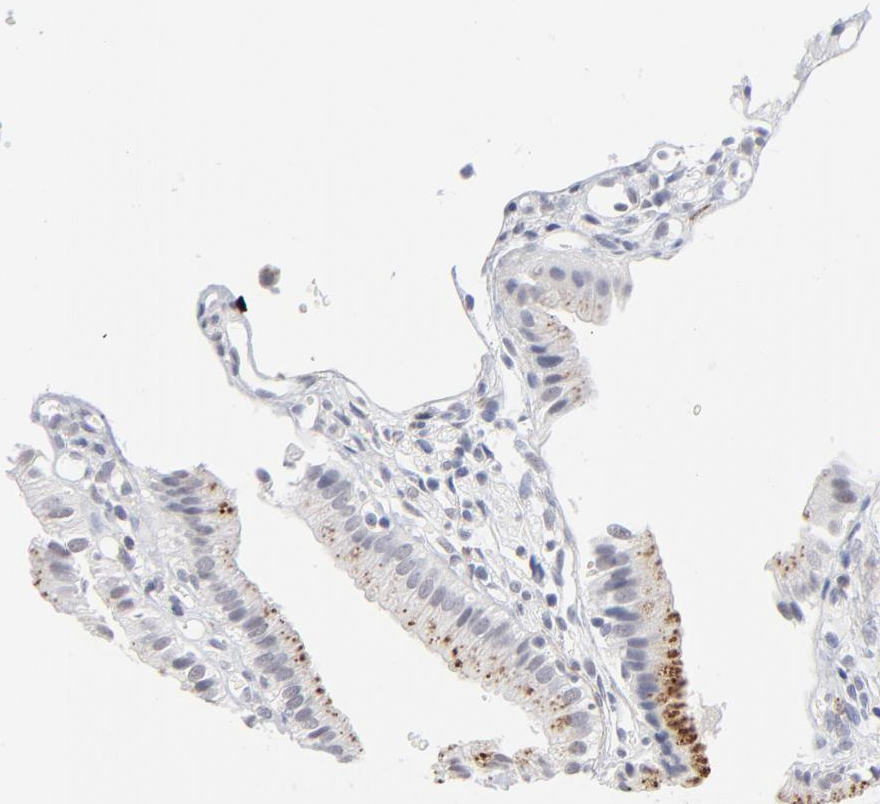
{"staining": {"intensity": "moderate", "quantity": ">75%", "location": "cytoplasmic/membranous"}, "tissue": "gallbladder", "cell_type": "Glandular cells", "image_type": "normal", "snomed": [{"axis": "morphology", "description": "Normal tissue, NOS"}, {"axis": "topography", "description": "Gallbladder"}], "caption": "The image shows staining of benign gallbladder, revealing moderate cytoplasmic/membranous protein expression (brown color) within glandular cells. Nuclei are stained in blue.", "gene": "LTBP2", "patient": {"sex": "male", "age": 65}}